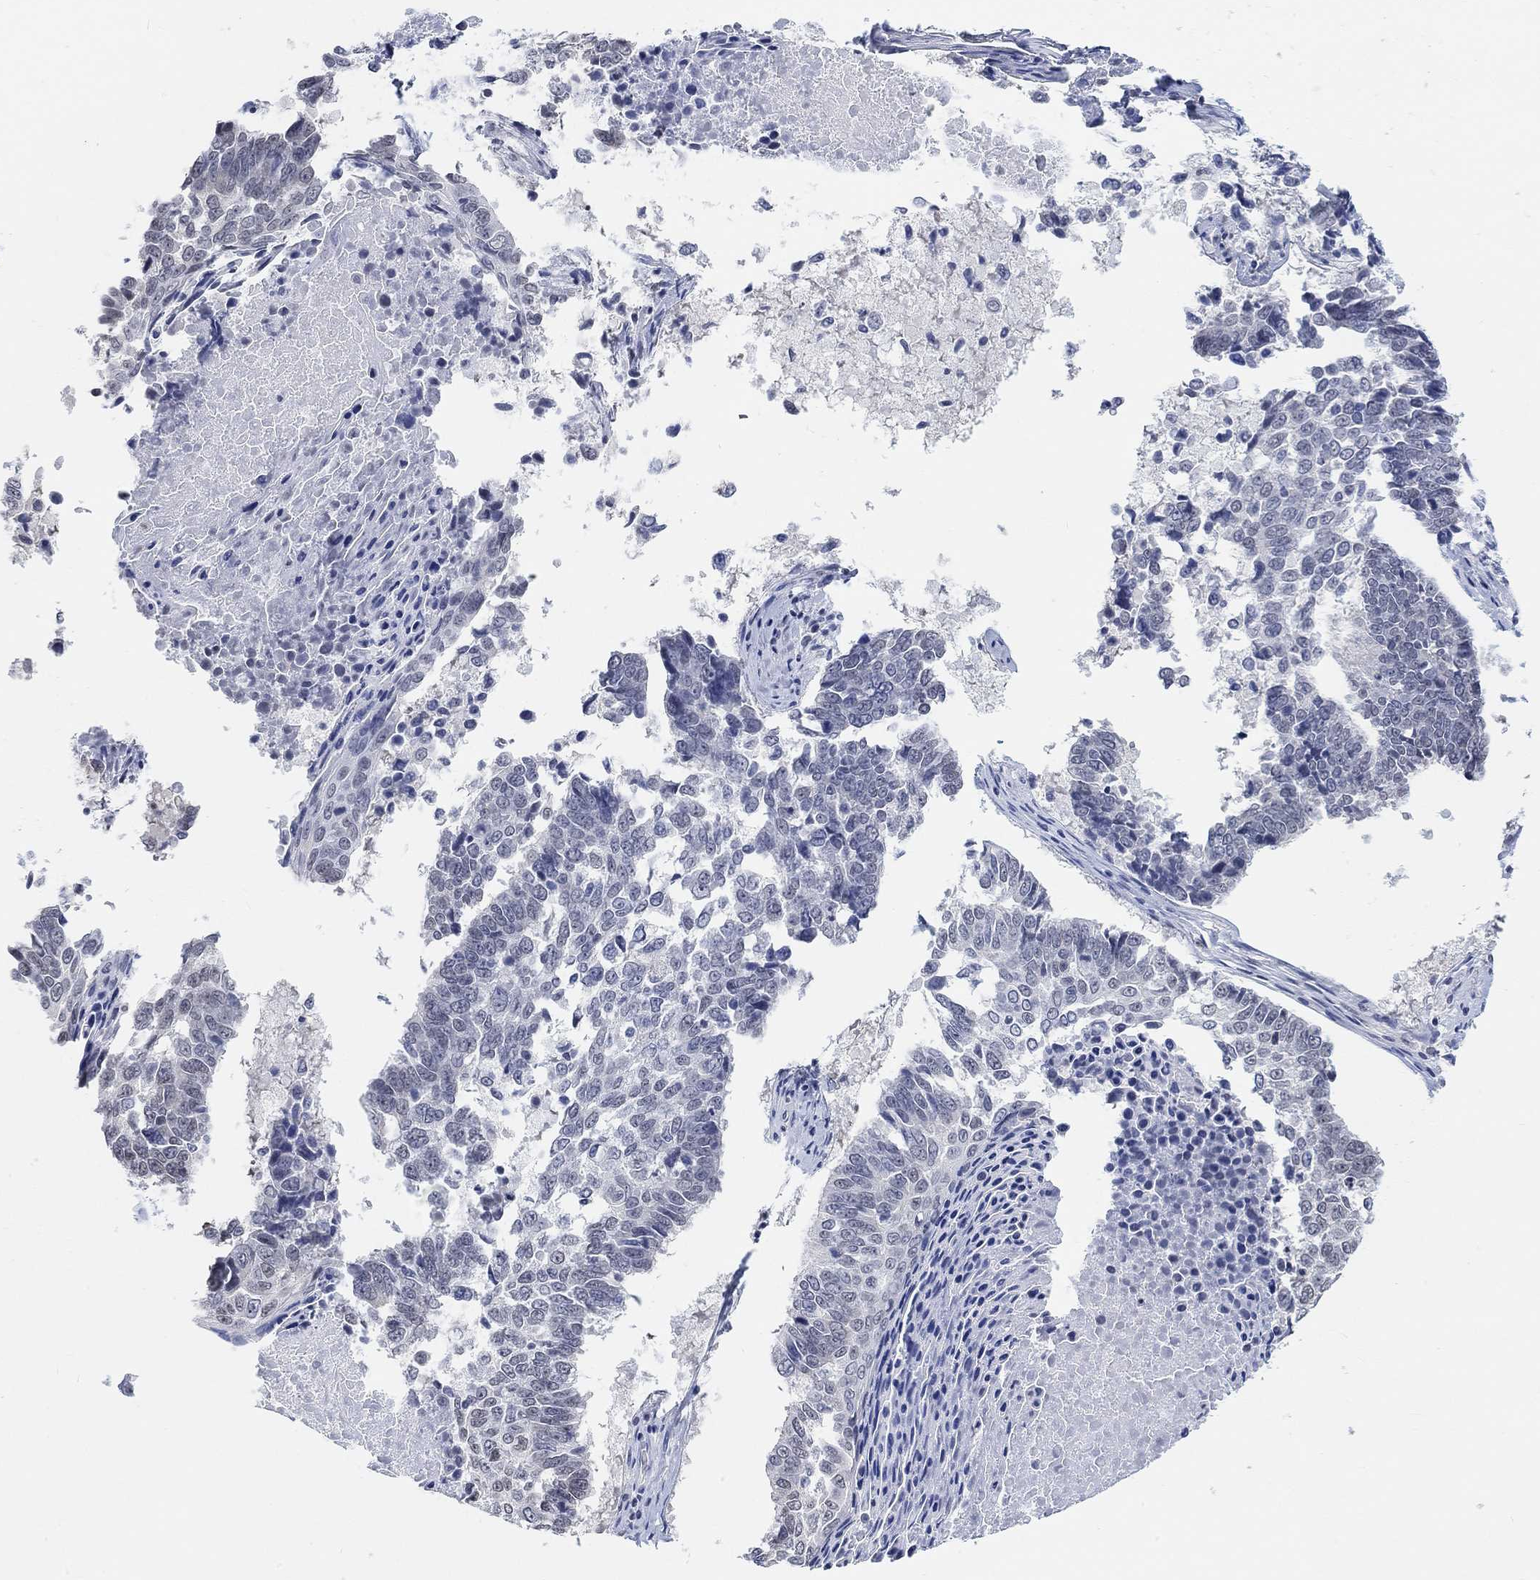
{"staining": {"intensity": "negative", "quantity": "none", "location": "none"}, "tissue": "lung cancer", "cell_type": "Tumor cells", "image_type": "cancer", "snomed": [{"axis": "morphology", "description": "Squamous cell carcinoma, NOS"}, {"axis": "topography", "description": "Lung"}], "caption": "Tumor cells show no significant protein staining in lung cancer (squamous cell carcinoma).", "gene": "PURG", "patient": {"sex": "male", "age": 73}}